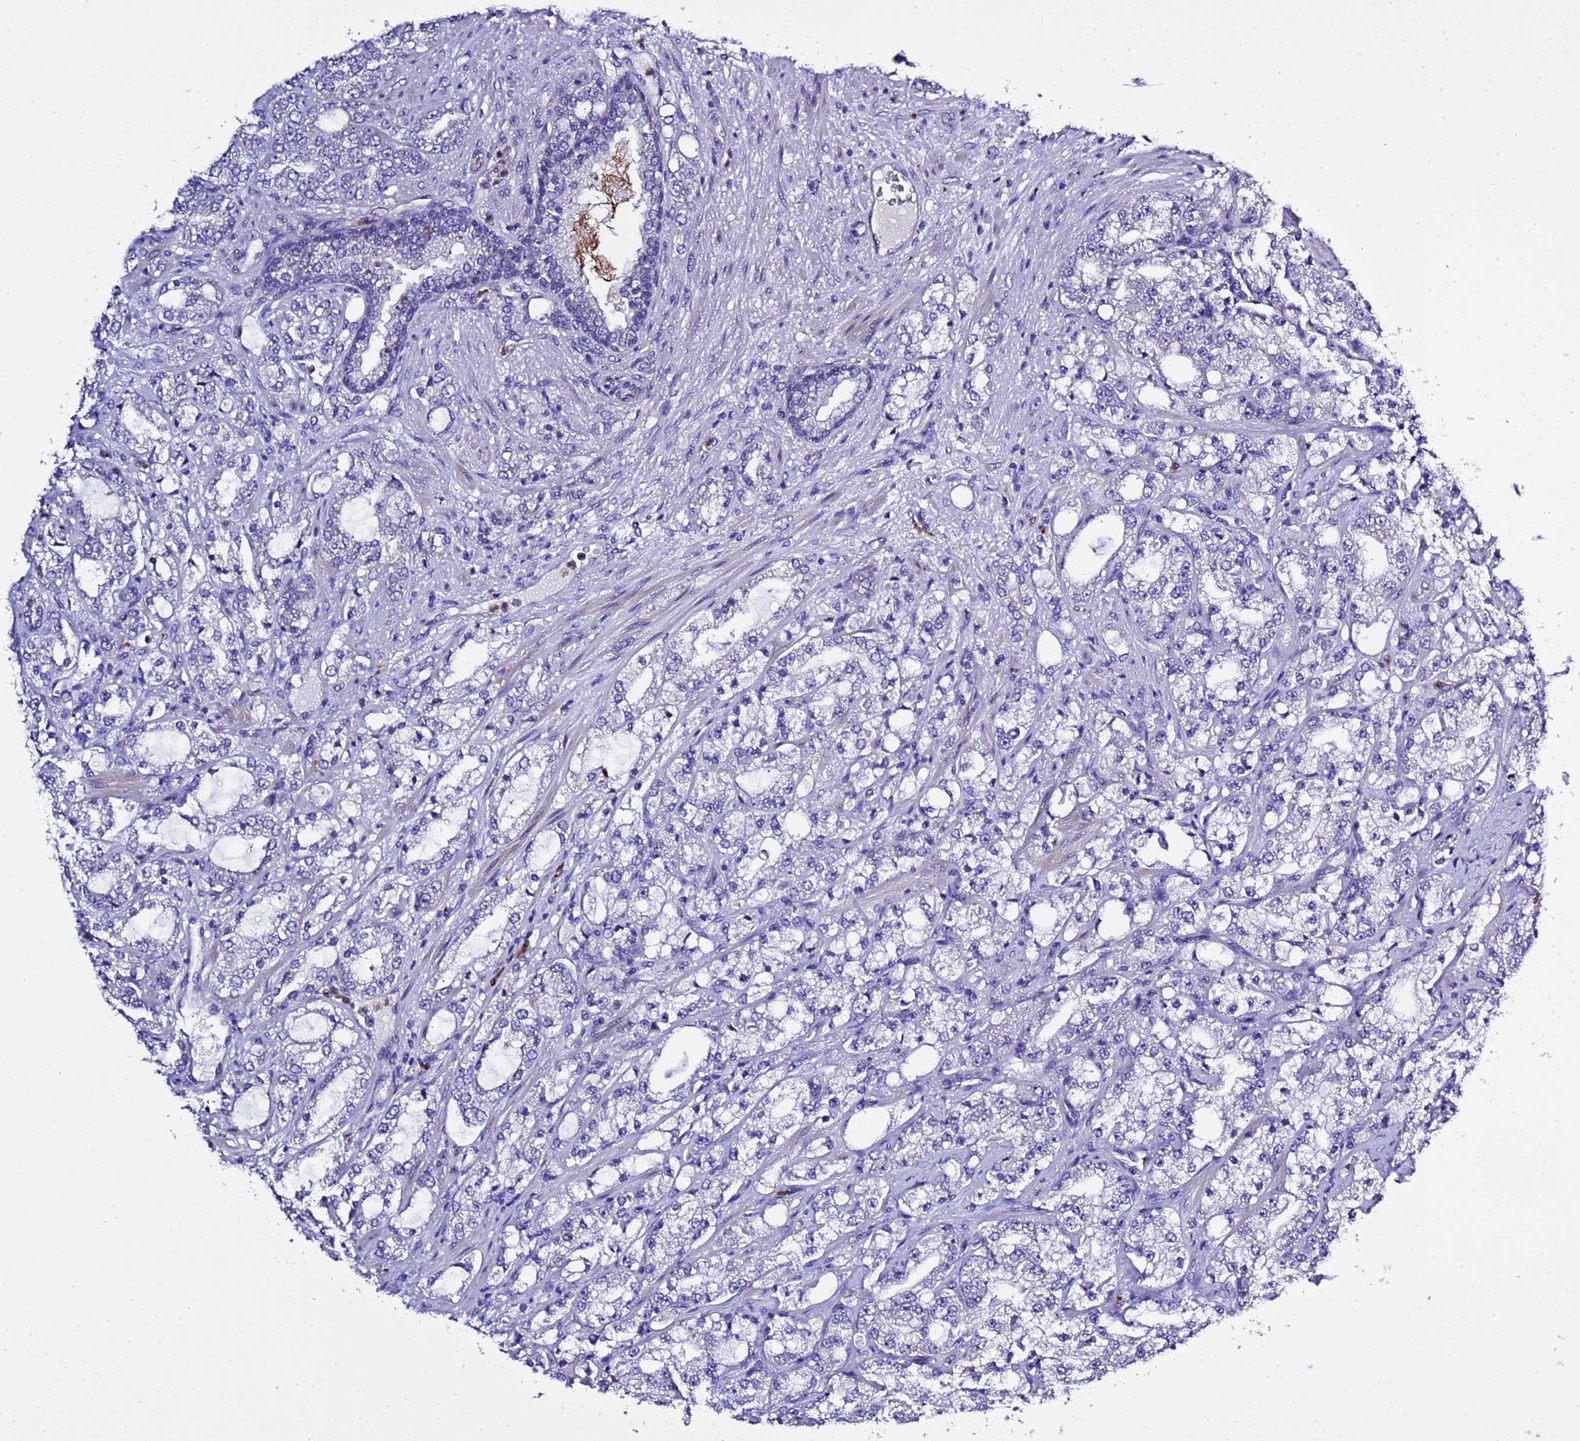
{"staining": {"intensity": "negative", "quantity": "none", "location": "none"}, "tissue": "prostate cancer", "cell_type": "Tumor cells", "image_type": "cancer", "snomed": [{"axis": "morphology", "description": "Adenocarcinoma, High grade"}, {"axis": "topography", "description": "Prostate"}], "caption": "High power microscopy micrograph of an IHC photomicrograph of high-grade adenocarcinoma (prostate), revealing no significant positivity in tumor cells.", "gene": "KICS2", "patient": {"sex": "male", "age": 64}}